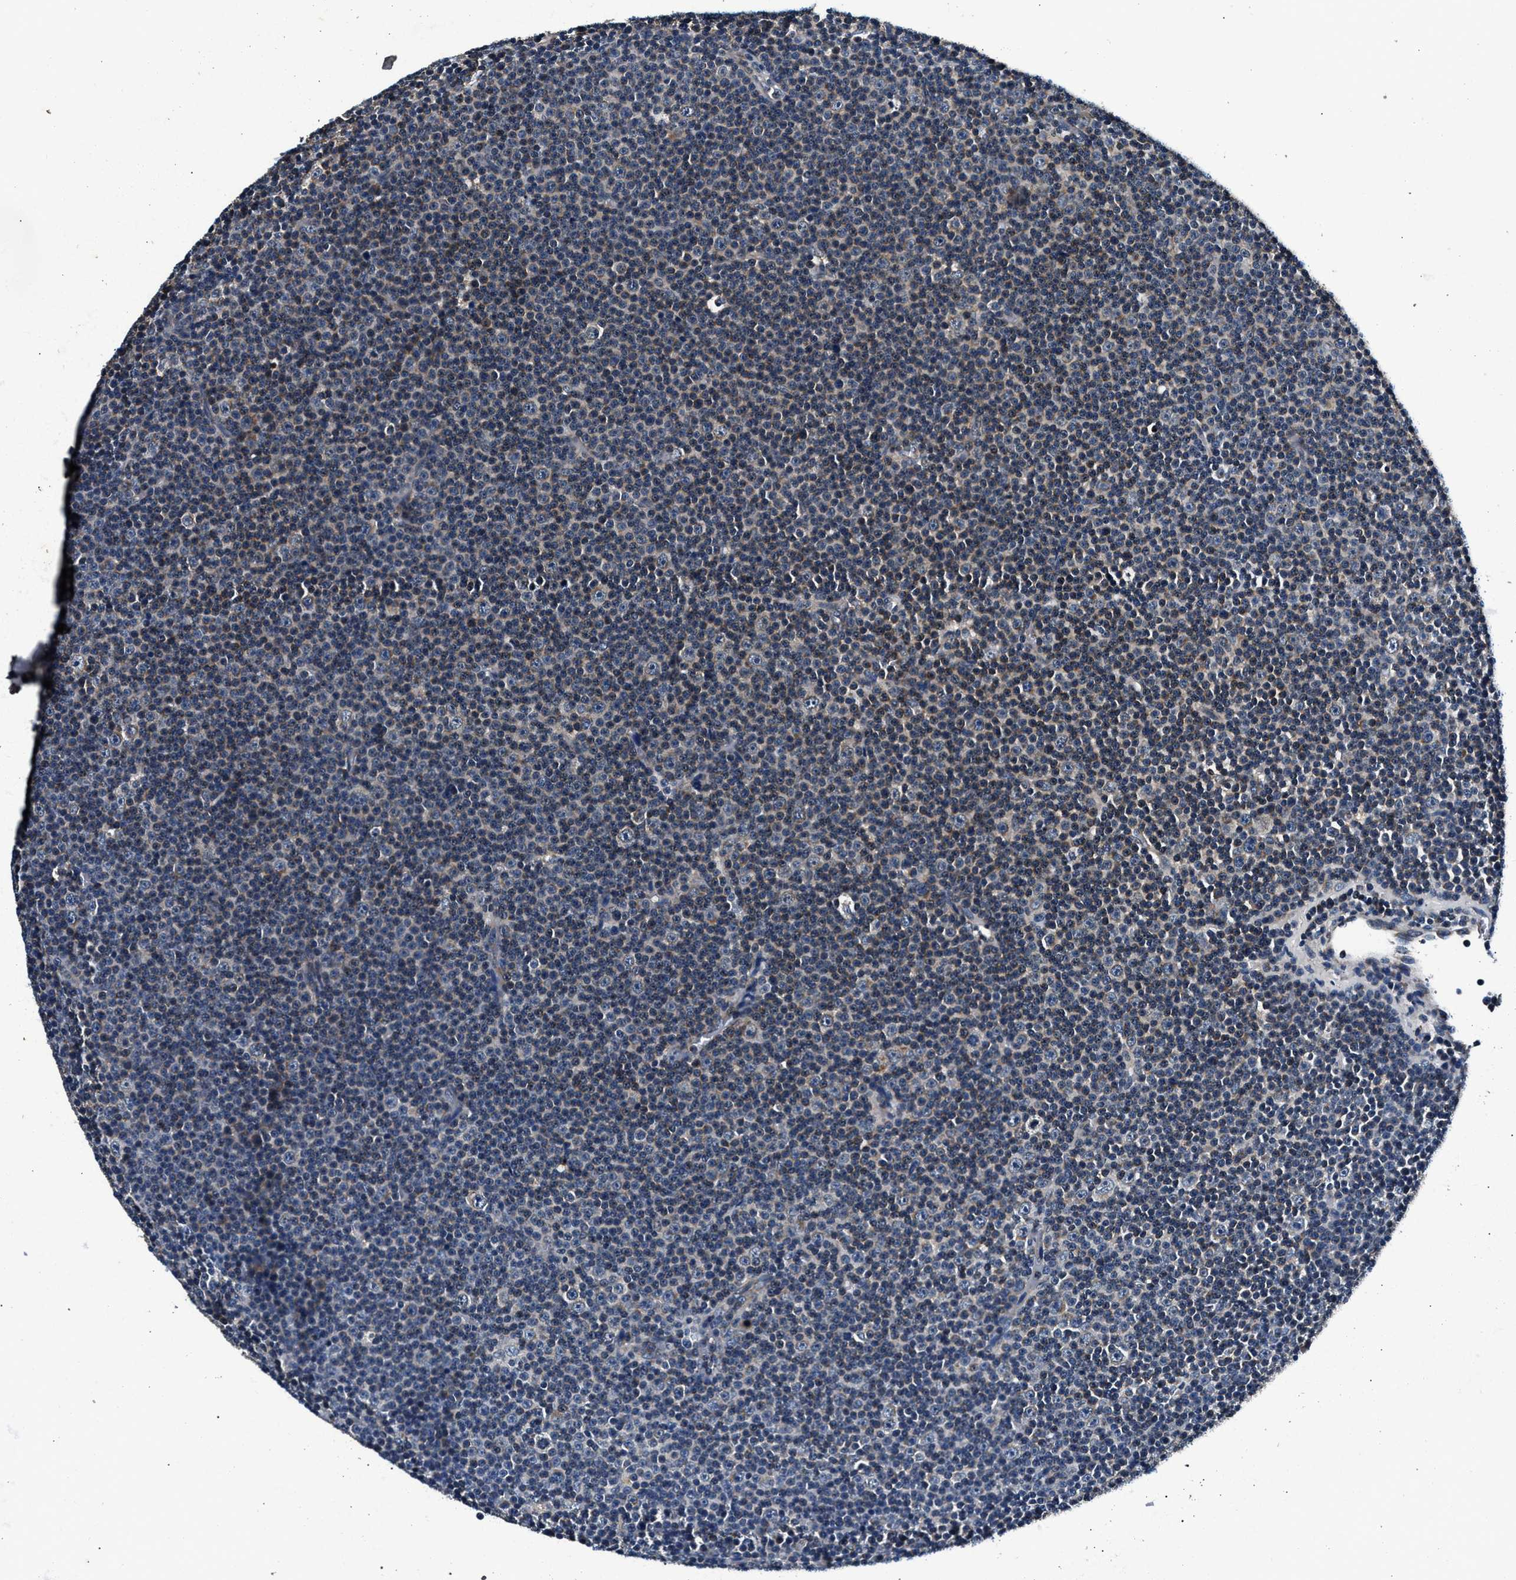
{"staining": {"intensity": "weak", "quantity": "25%-75%", "location": "cytoplasmic/membranous"}, "tissue": "lymphoma", "cell_type": "Tumor cells", "image_type": "cancer", "snomed": [{"axis": "morphology", "description": "Malignant lymphoma, non-Hodgkin's type, Low grade"}, {"axis": "topography", "description": "Lymph node"}], "caption": "Protein analysis of low-grade malignant lymphoma, non-Hodgkin's type tissue demonstrates weak cytoplasmic/membranous staining in about 25%-75% of tumor cells.", "gene": "IMMT", "patient": {"sex": "female", "age": 67}}